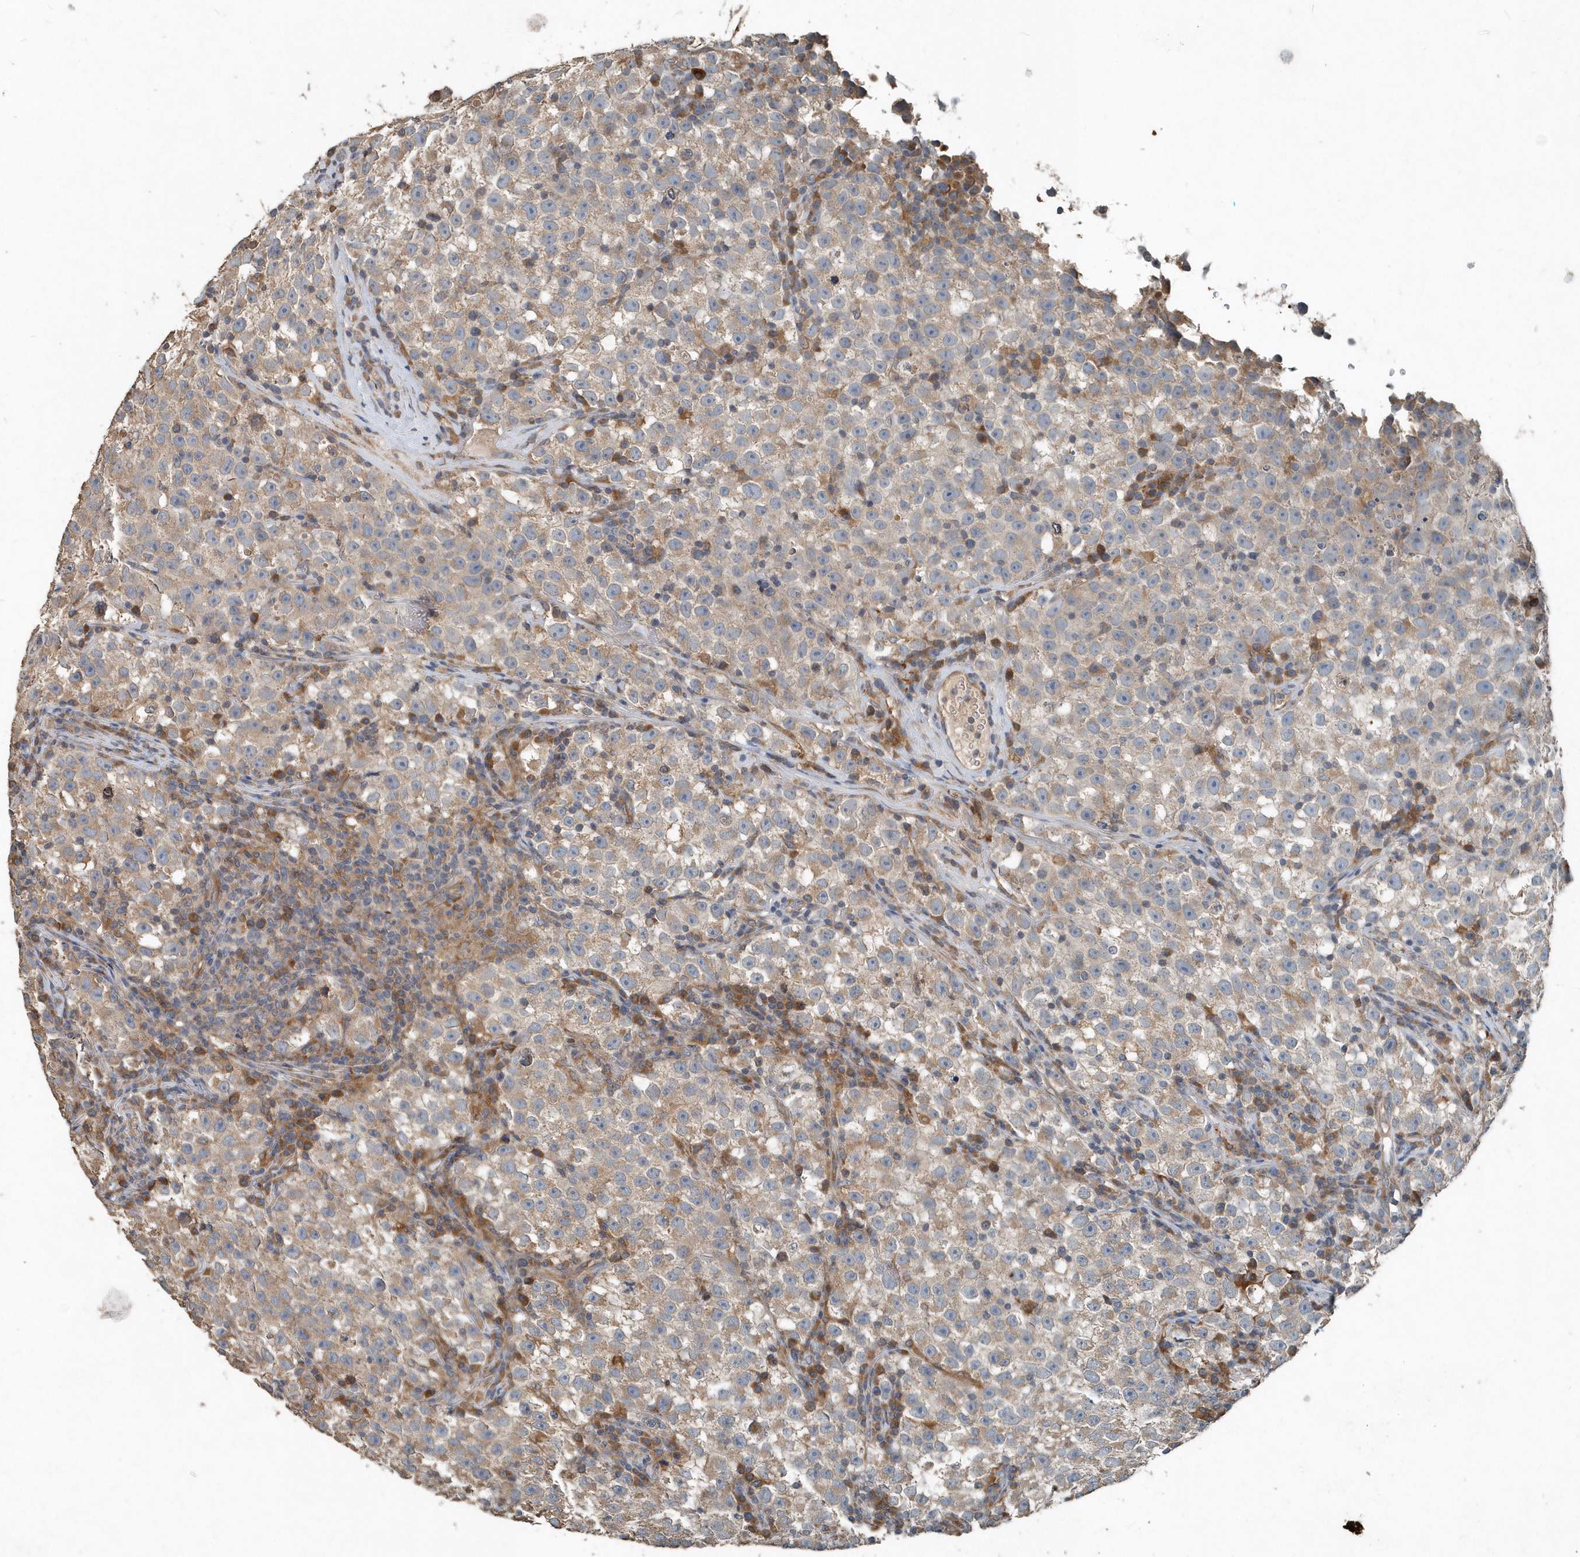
{"staining": {"intensity": "weak", "quantity": ">75%", "location": "cytoplasmic/membranous"}, "tissue": "testis cancer", "cell_type": "Tumor cells", "image_type": "cancer", "snomed": [{"axis": "morphology", "description": "Seminoma, NOS"}, {"axis": "topography", "description": "Testis"}], "caption": "Testis cancer (seminoma) stained with a brown dye exhibits weak cytoplasmic/membranous positive expression in approximately >75% of tumor cells.", "gene": "SCFD2", "patient": {"sex": "male", "age": 22}}